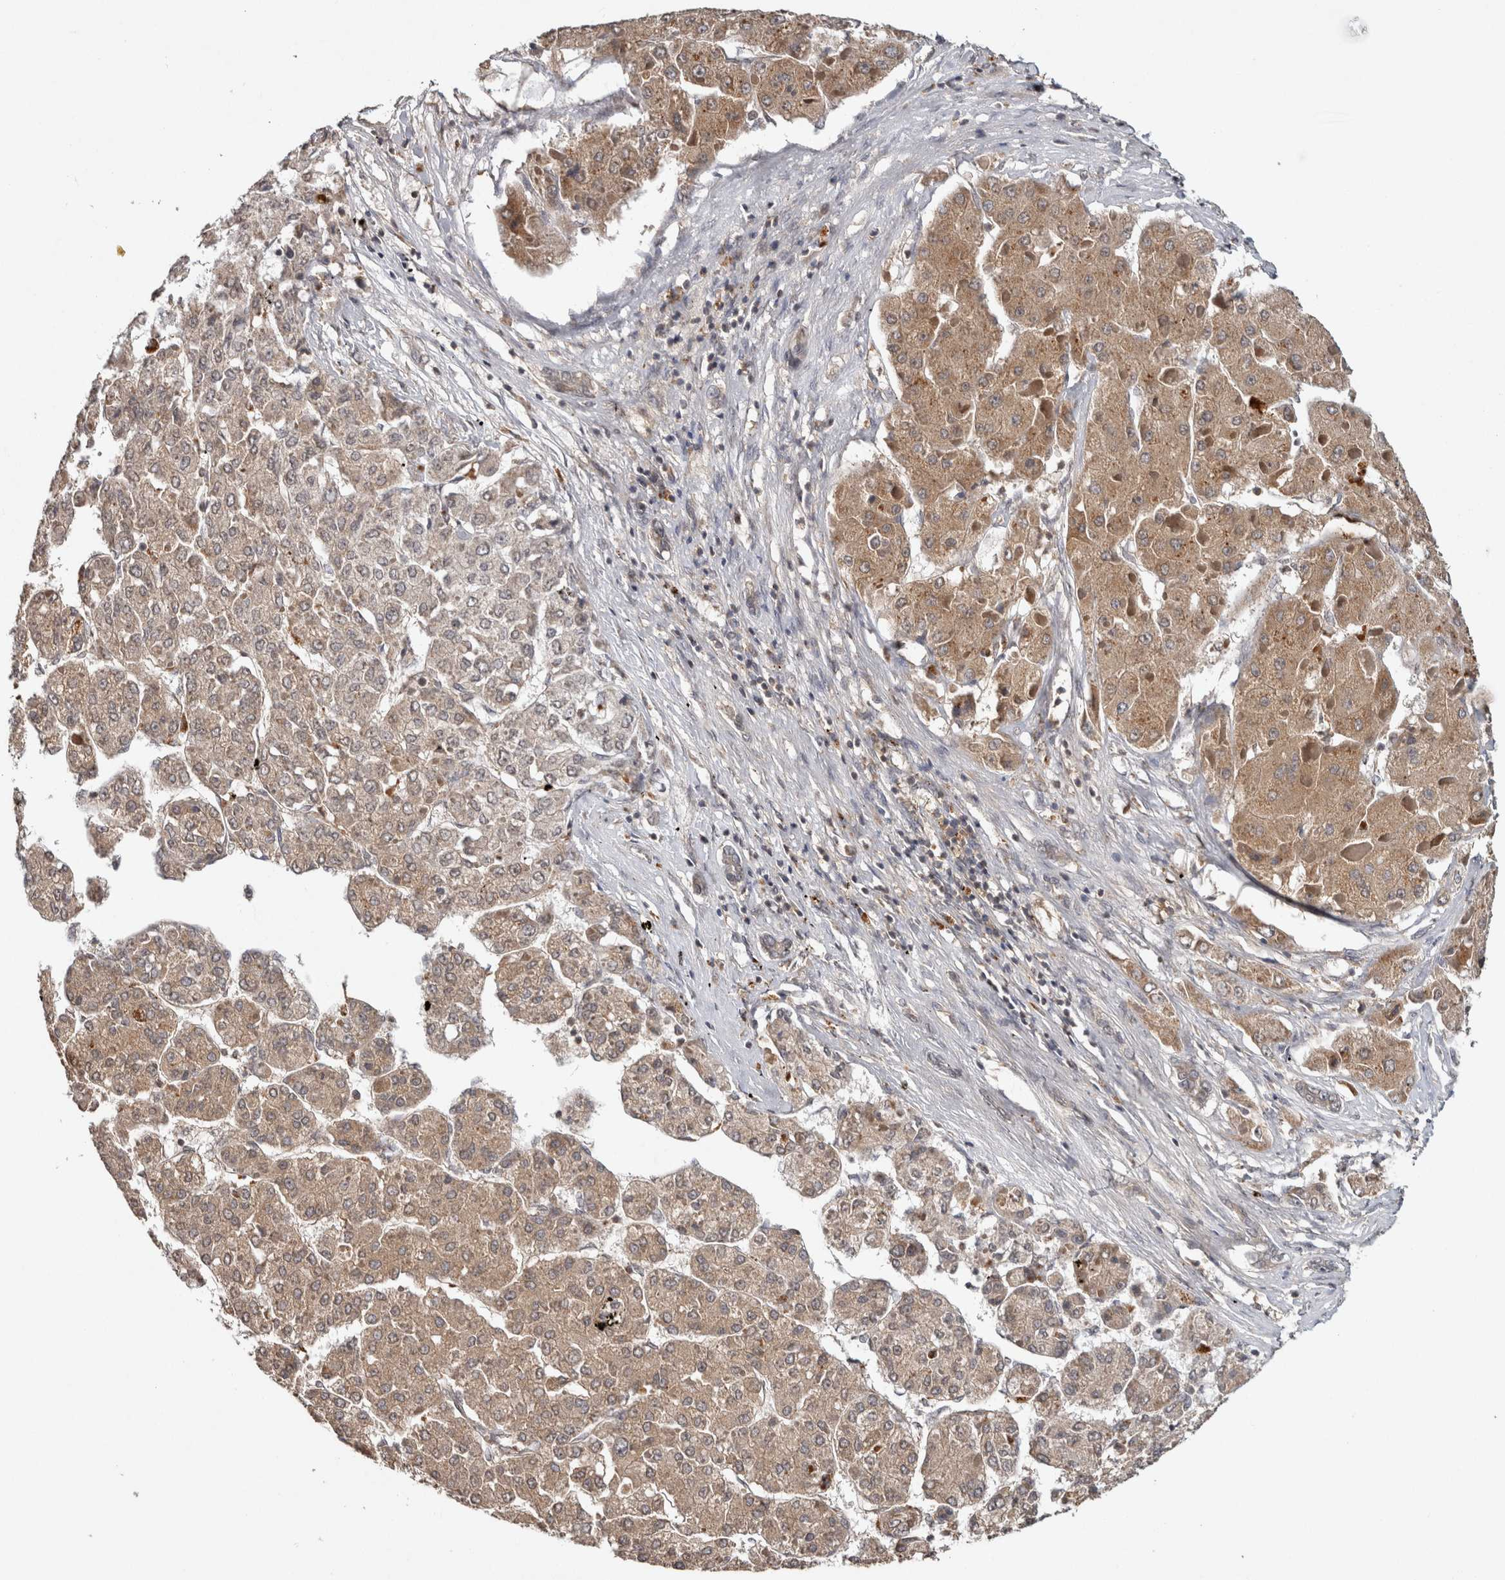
{"staining": {"intensity": "weak", "quantity": ">75%", "location": "cytoplasmic/membranous"}, "tissue": "liver cancer", "cell_type": "Tumor cells", "image_type": "cancer", "snomed": [{"axis": "morphology", "description": "Carcinoma, Hepatocellular, NOS"}, {"axis": "topography", "description": "Liver"}], "caption": "Immunohistochemical staining of human hepatocellular carcinoma (liver) displays low levels of weak cytoplasmic/membranous expression in about >75% of tumor cells.", "gene": "HMOX2", "patient": {"sex": "female", "age": 73}}